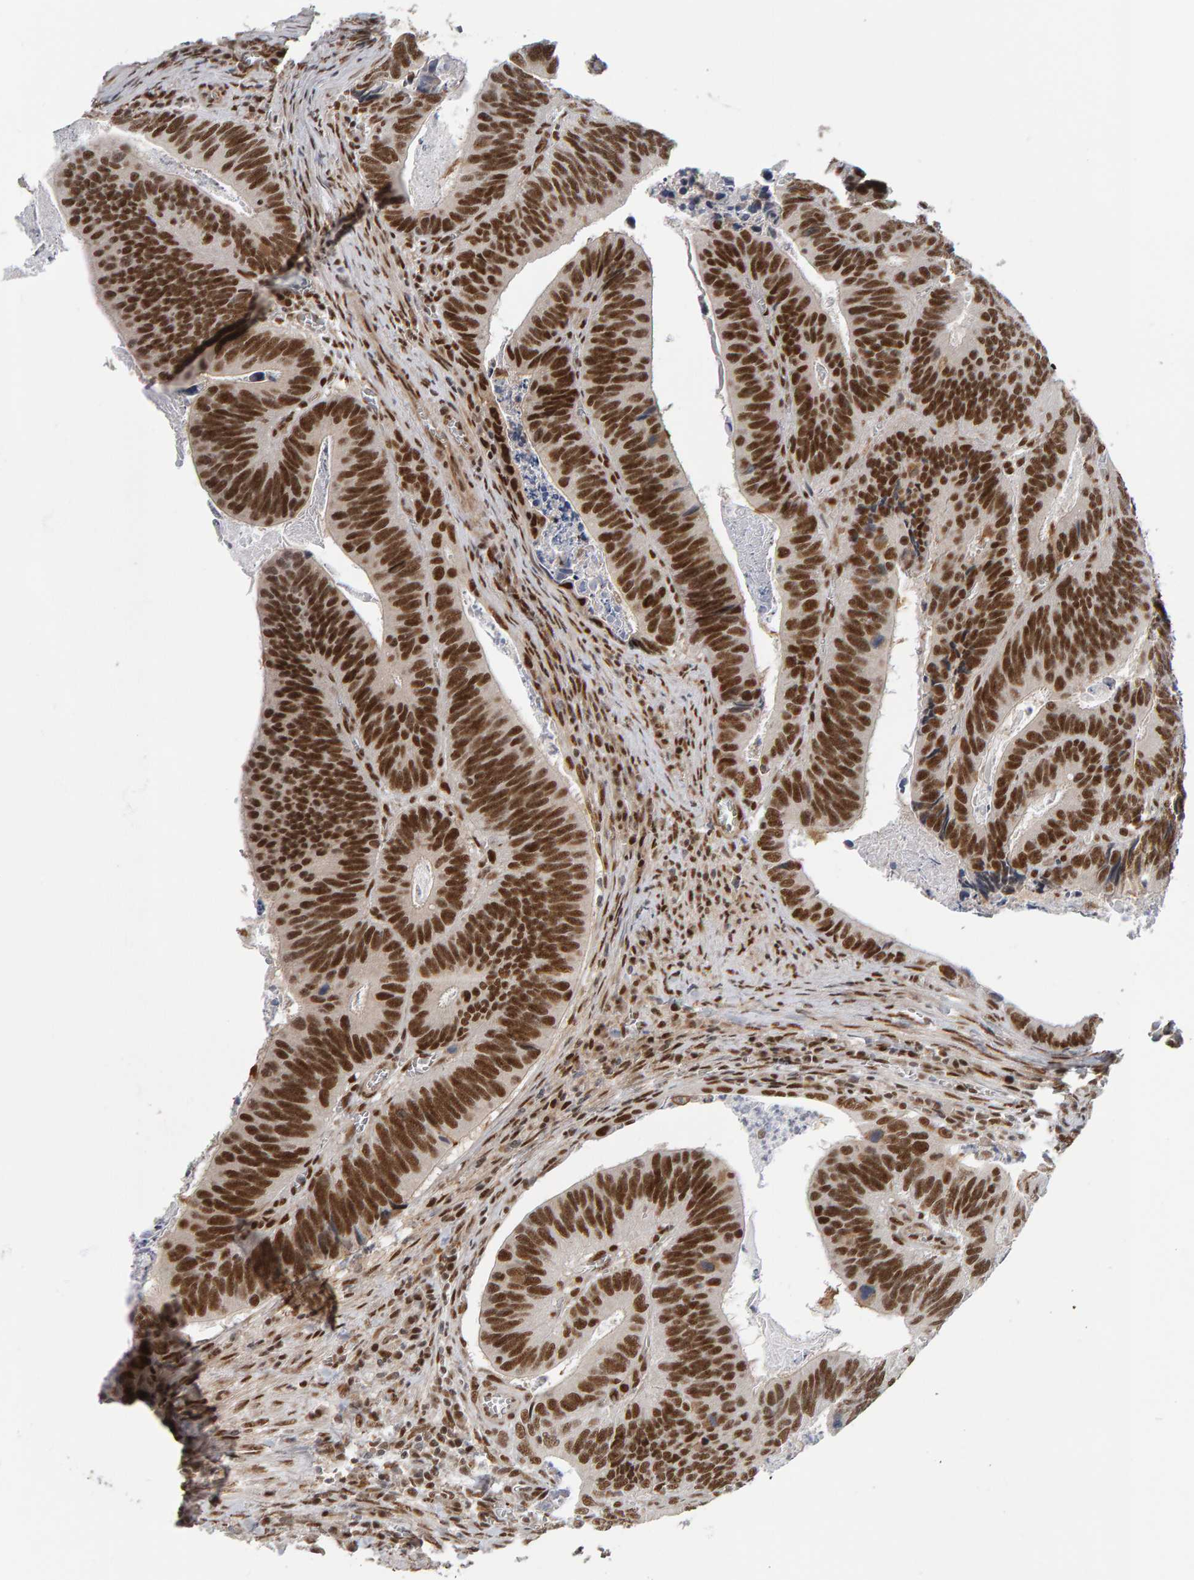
{"staining": {"intensity": "strong", "quantity": ">75%", "location": "nuclear"}, "tissue": "colorectal cancer", "cell_type": "Tumor cells", "image_type": "cancer", "snomed": [{"axis": "morphology", "description": "Inflammation, NOS"}, {"axis": "morphology", "description": "Adenocarcinoma, NOS"}, {"axis": "topography", "description": "Colon"}], "caption": "Immunohistochemical staining of human colorectal adenocarcinoma displays high levels of strong nuclear protein staining in about >75% of tumor cells.", "gene": "ATF7IP", "patient": {"sex": "male", "age": 72}}